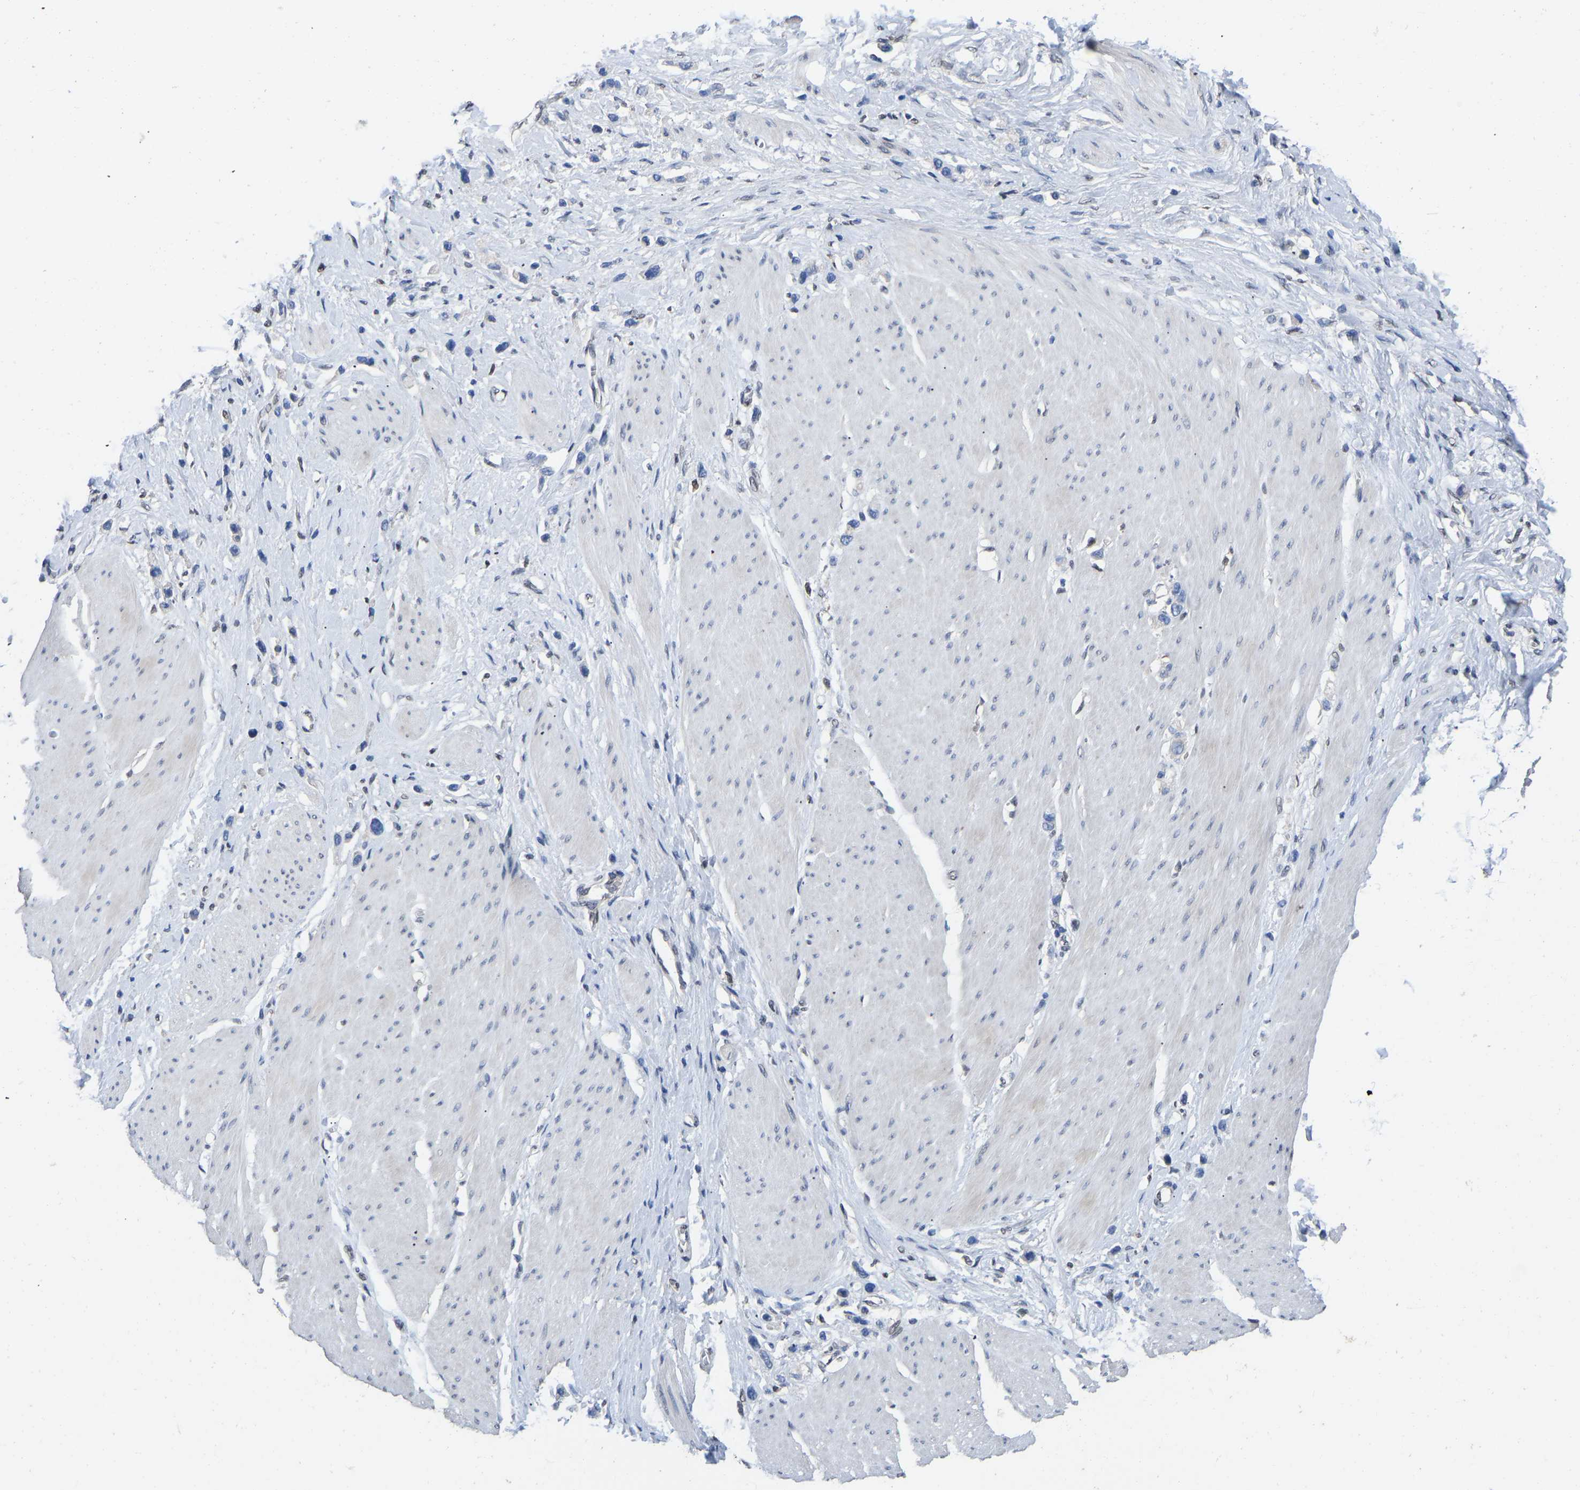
{"staining": {"intensity": "negative", "quantity": "none", "location": "none"}, "tissue": "stomach cancer", "cell_type": "Tumor cells", "image_type": "cancer", "snomed": [{"axis": "morphology", "description": "Adenocarcinoma, NOS"}, {"axis": "topography", "description": "Stomach"}], "caption": "Human stomach cancer stained for a protein using immunohistochemistry reveals no staining in tumor cells.", "gene": "QKI", "patient": {"sex": "female", "age": 65}}